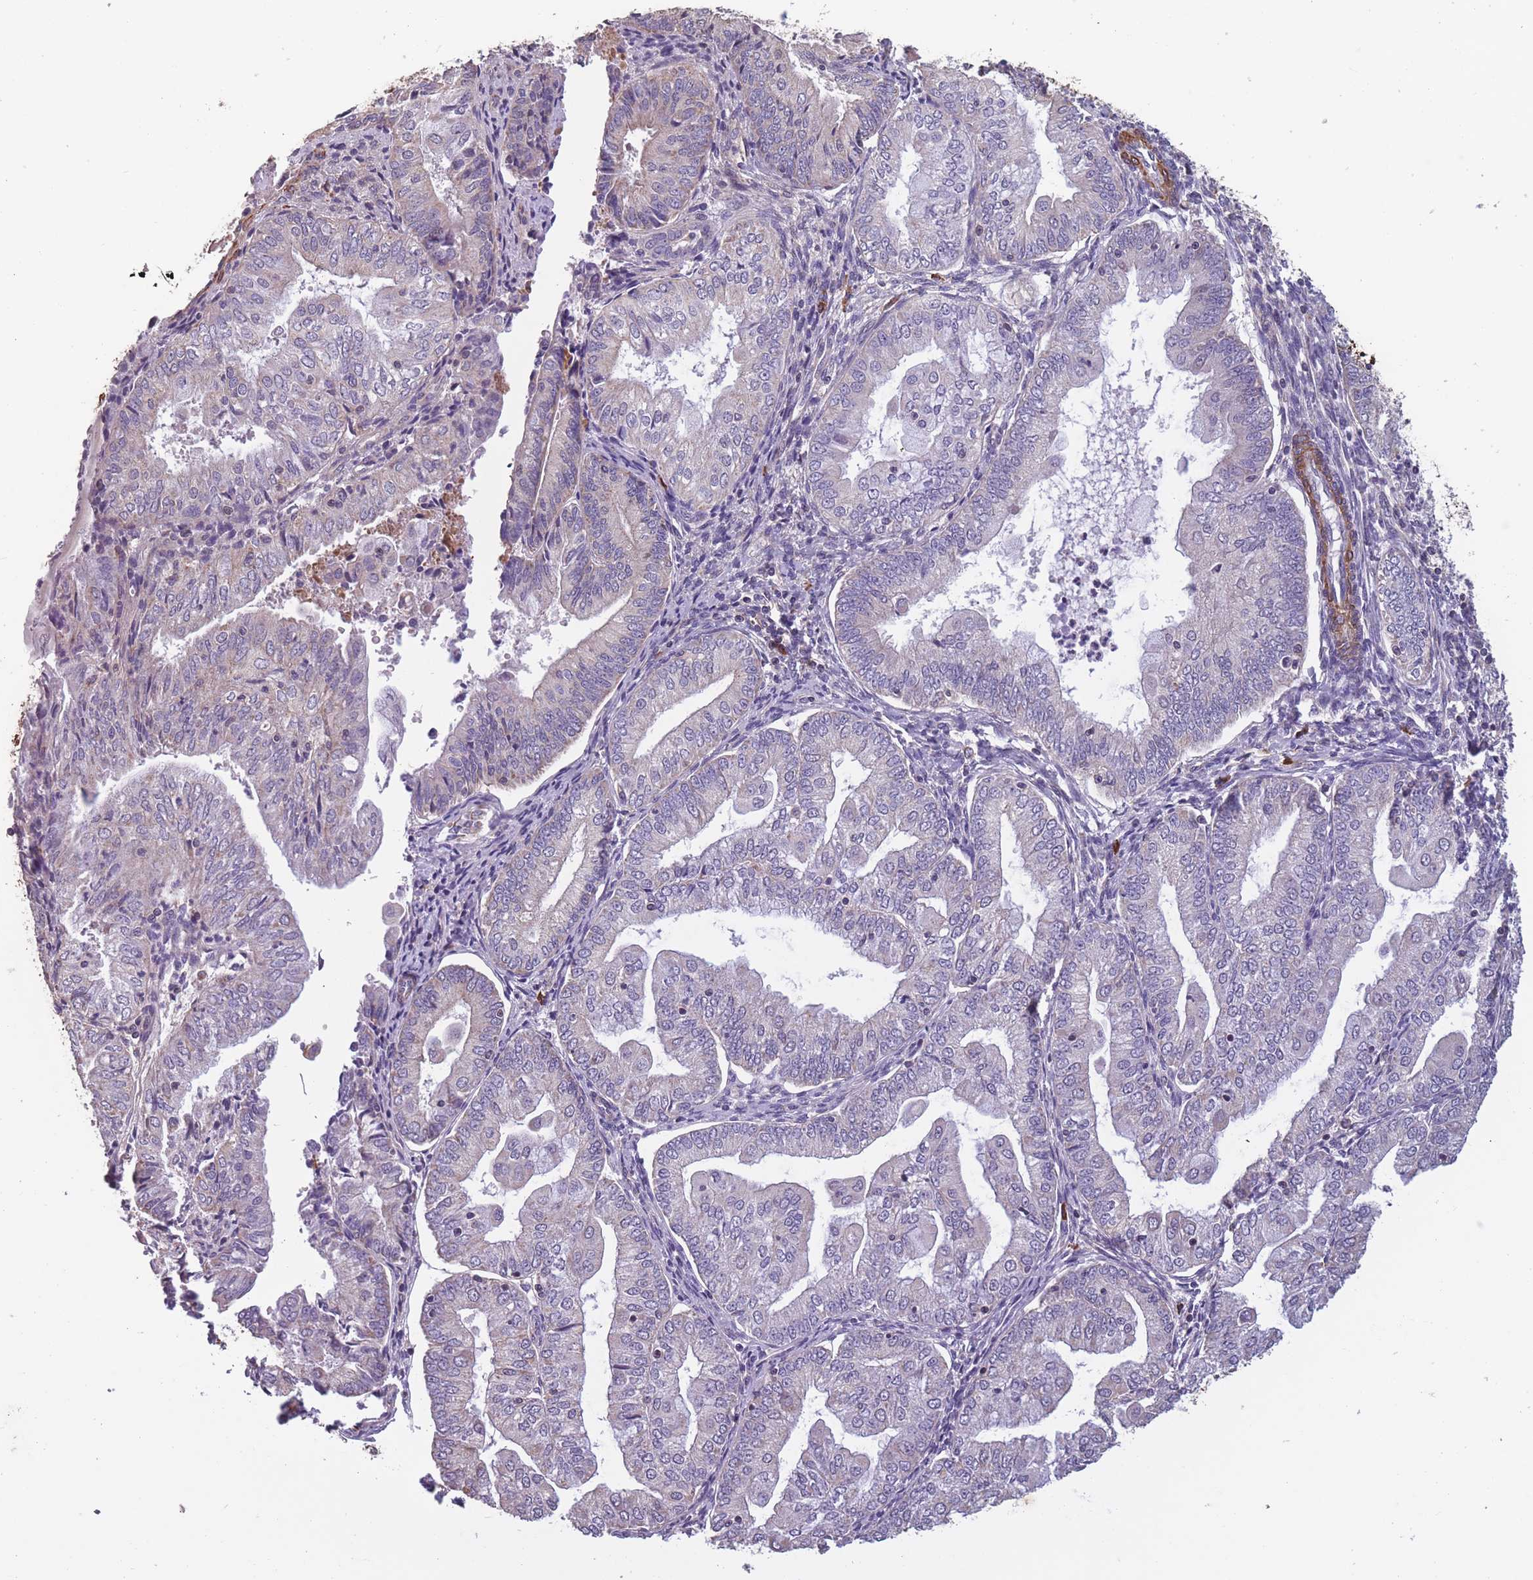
{"staining": {"intensity": "weak", "quantity": "<25%", "location": "cytoplasmic/membranous"}, "tissue": "endometrial cancer", "cell_type": "Tumor cells", "image_type": "cancer", "snomed": [{"axis": "morphology", "description": "Adenocarcinoma, NOS"}, {"axis": "topography", "description": "Endometrium"}], "caption": "Protein analysis of endometrial cancer exhibits no significant positivity in tumor cells.", "gene": "TOMM40L", "patient": {"sex": "female", "age": 55}}